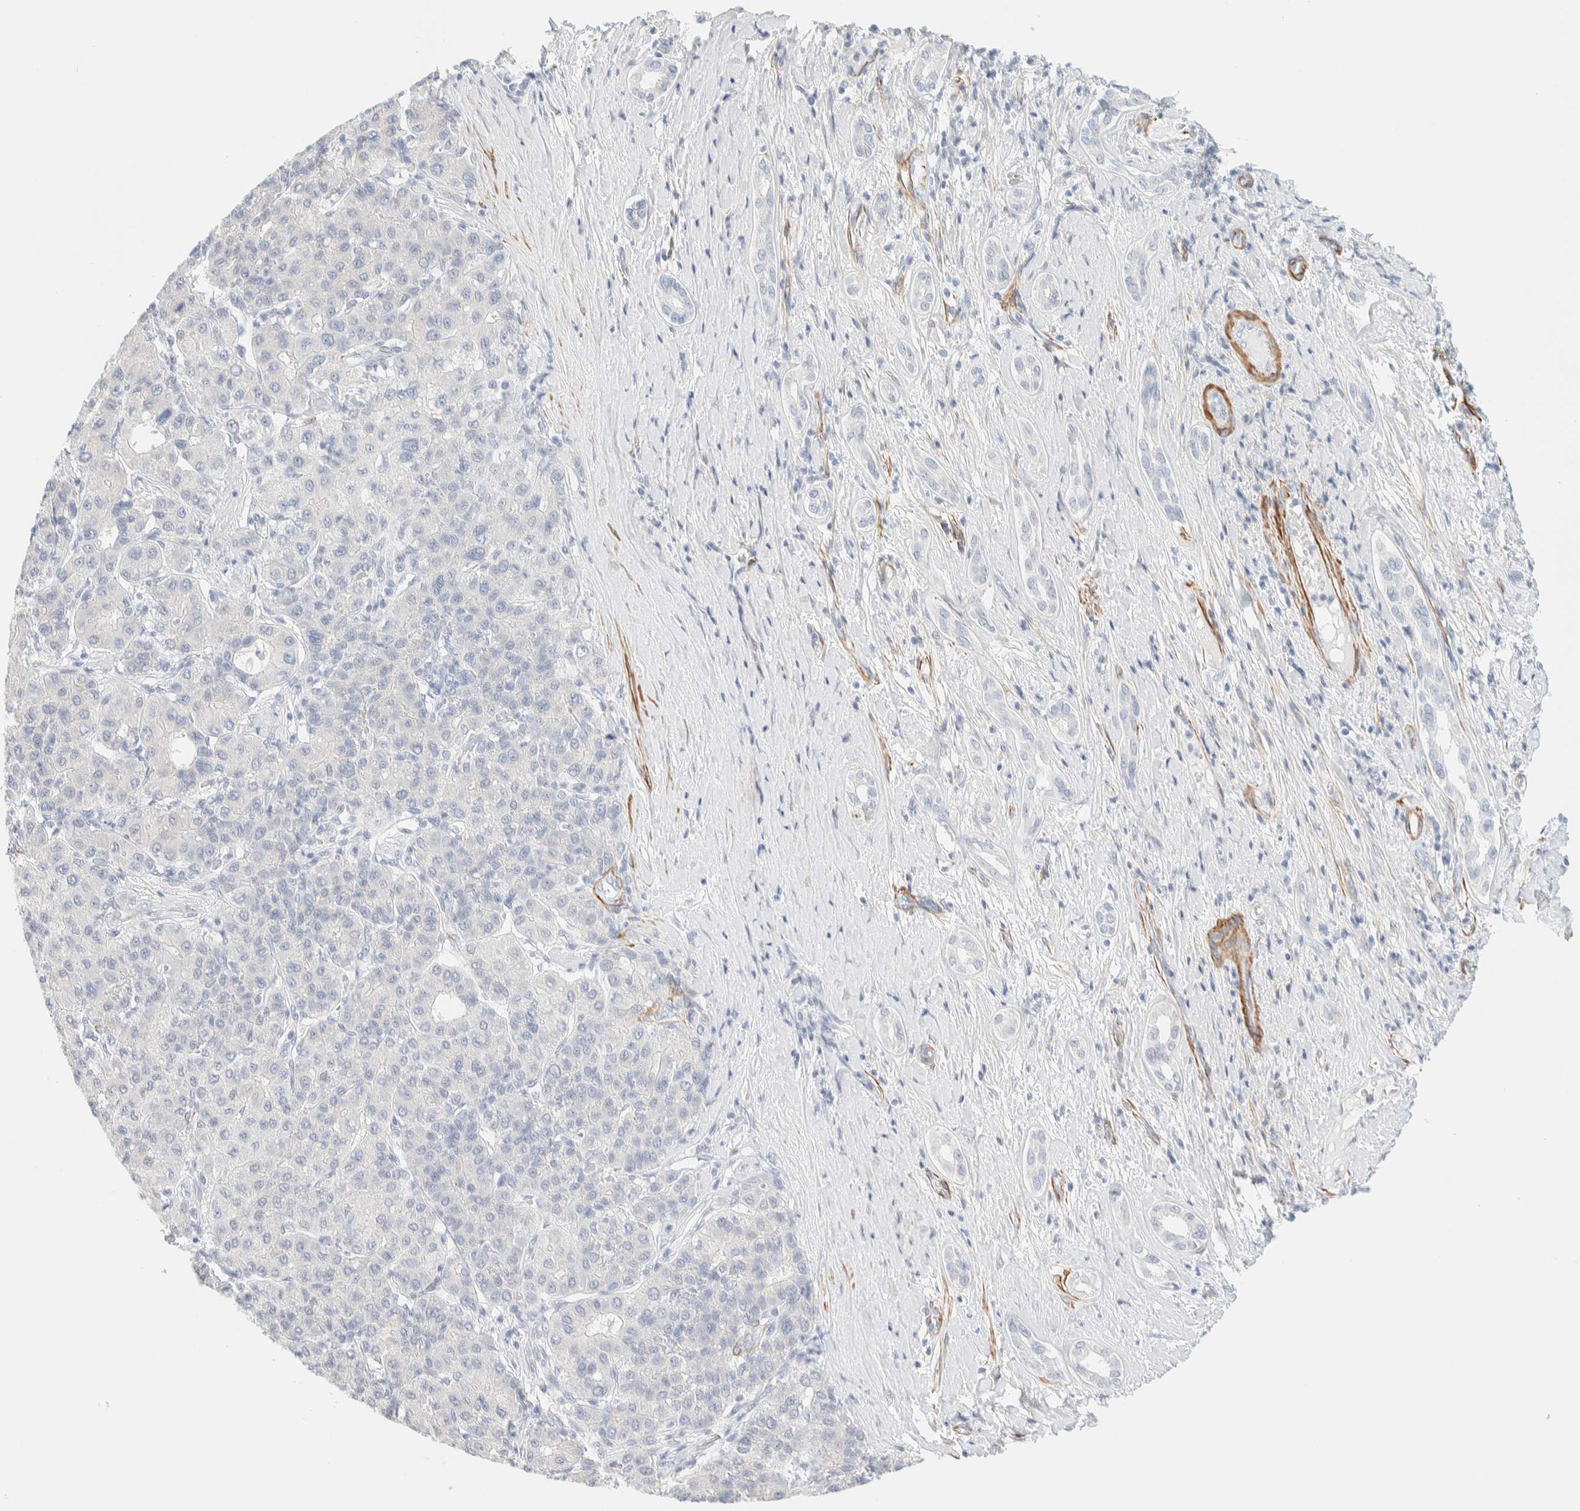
{"staining": {"intensity": "negative", "quantity": "none", "location": "none"}, "tissue": "liver cancer", "cell_type": "Tumor cells", "image_type": "cancer", "snomed": [{"axis": "morphology", "description": "Carcinoma, Hepatocellular, NOS"}, {"axis": "topography", "description": "Liver"}], "caption": "Immunohistochemical staining of liver cancer (hepatocellular carcinoma) demonstrates no significant staining in tumor cells.", "gene": "AFMID", "patient": {"sex": "male", "age": 65}}